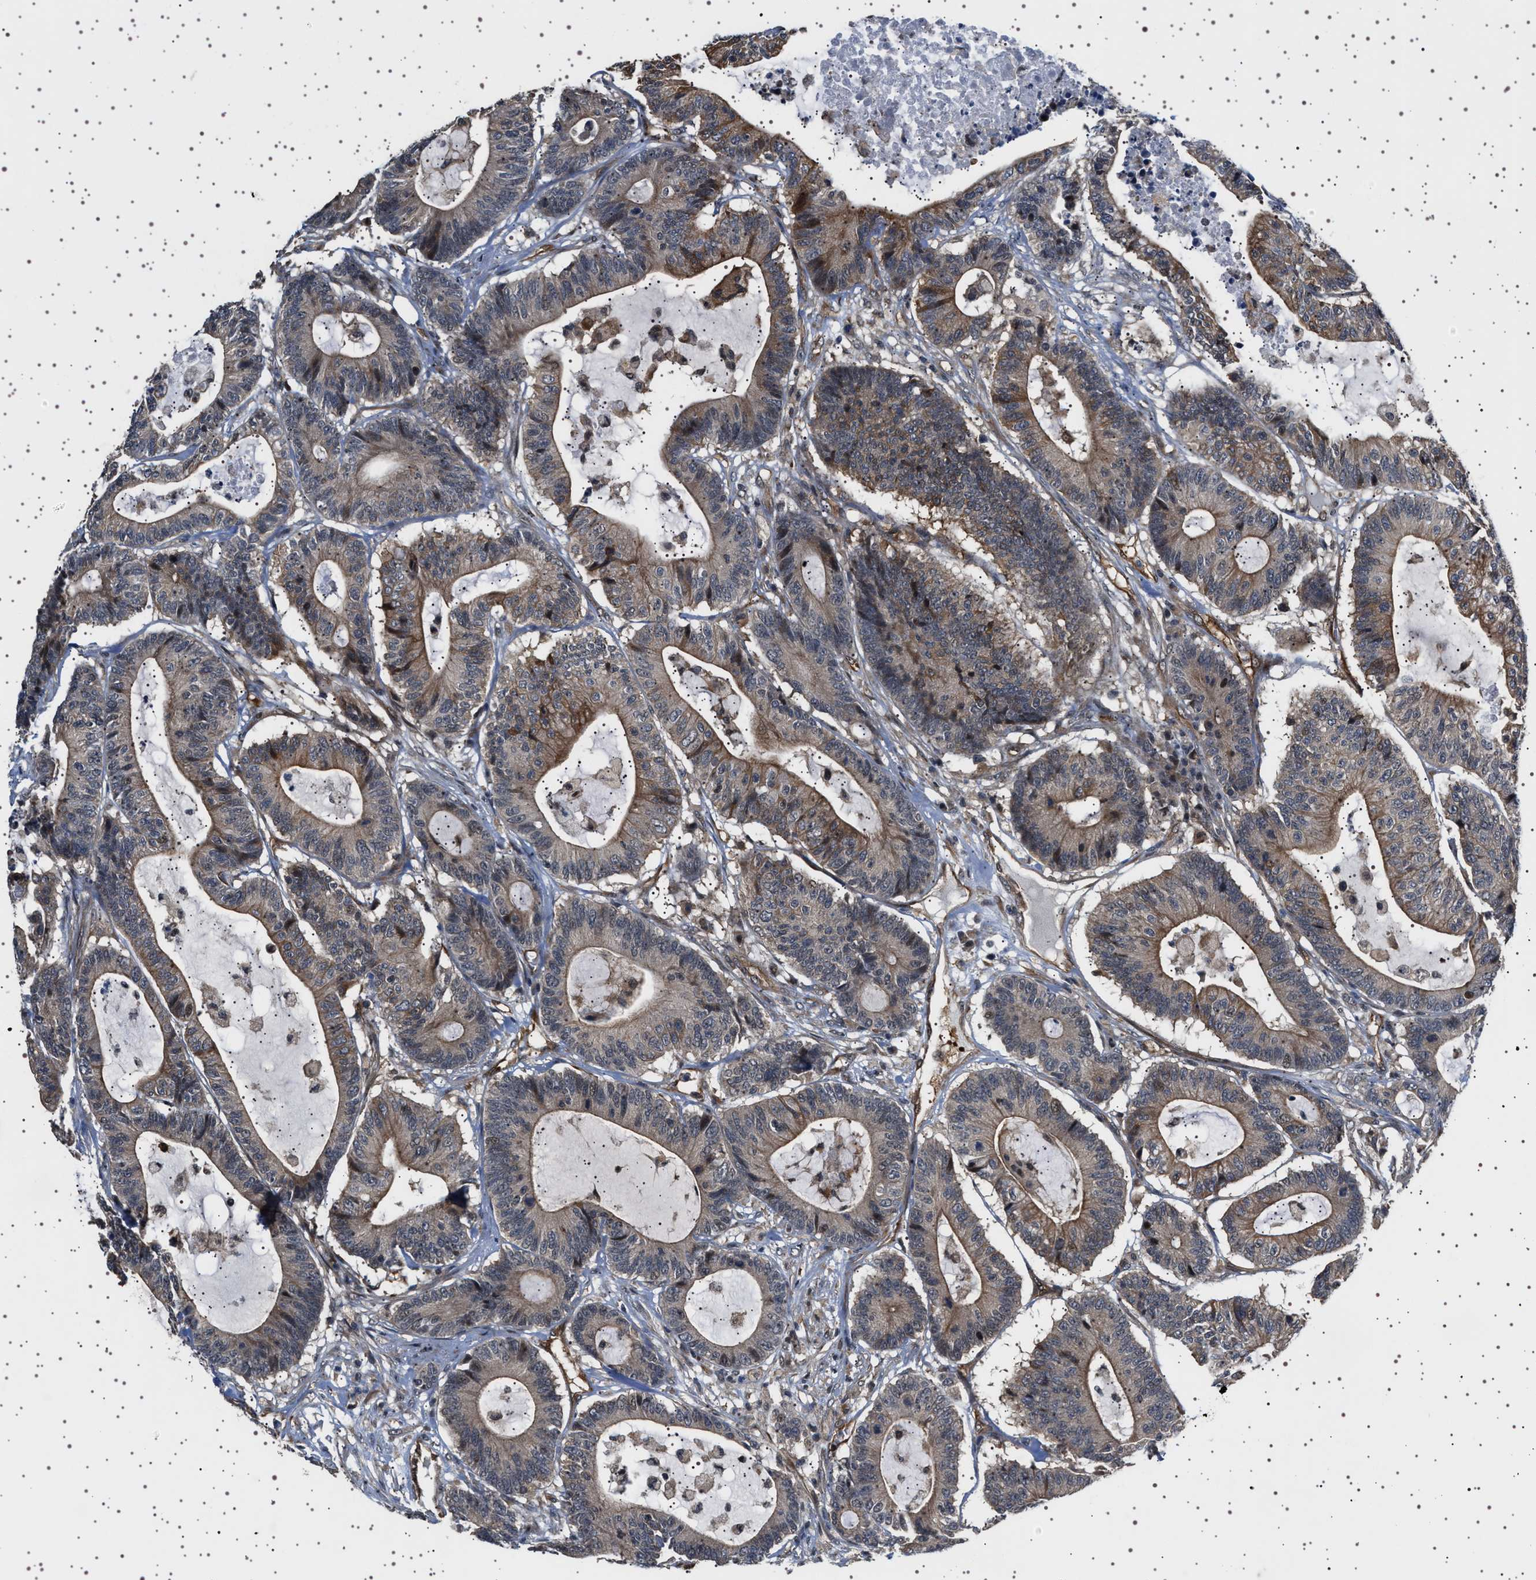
{"staining": {"intensity": "moderate", "quantity": "25%-75%", "location": "cytoplasmic/membranous"}, "tissue": "colorectal cancer", "cell_type": "Tumor cells", "image_type": "cancer", "snomed": [{"axis": "morphology", "description": "Adenocarcinoma, NOS"}, {"axis": "topography", "description": "Colon"}], "caption": "Brown immunohistochemical staining in colorectal cancer (adenocarcinoma) exhibits moderate cytoplasmic/membranous expression in approximately 25%-75% of tumor cells.", "gene": "BAG3", "patient": {"sex": "female", "age": 84}}